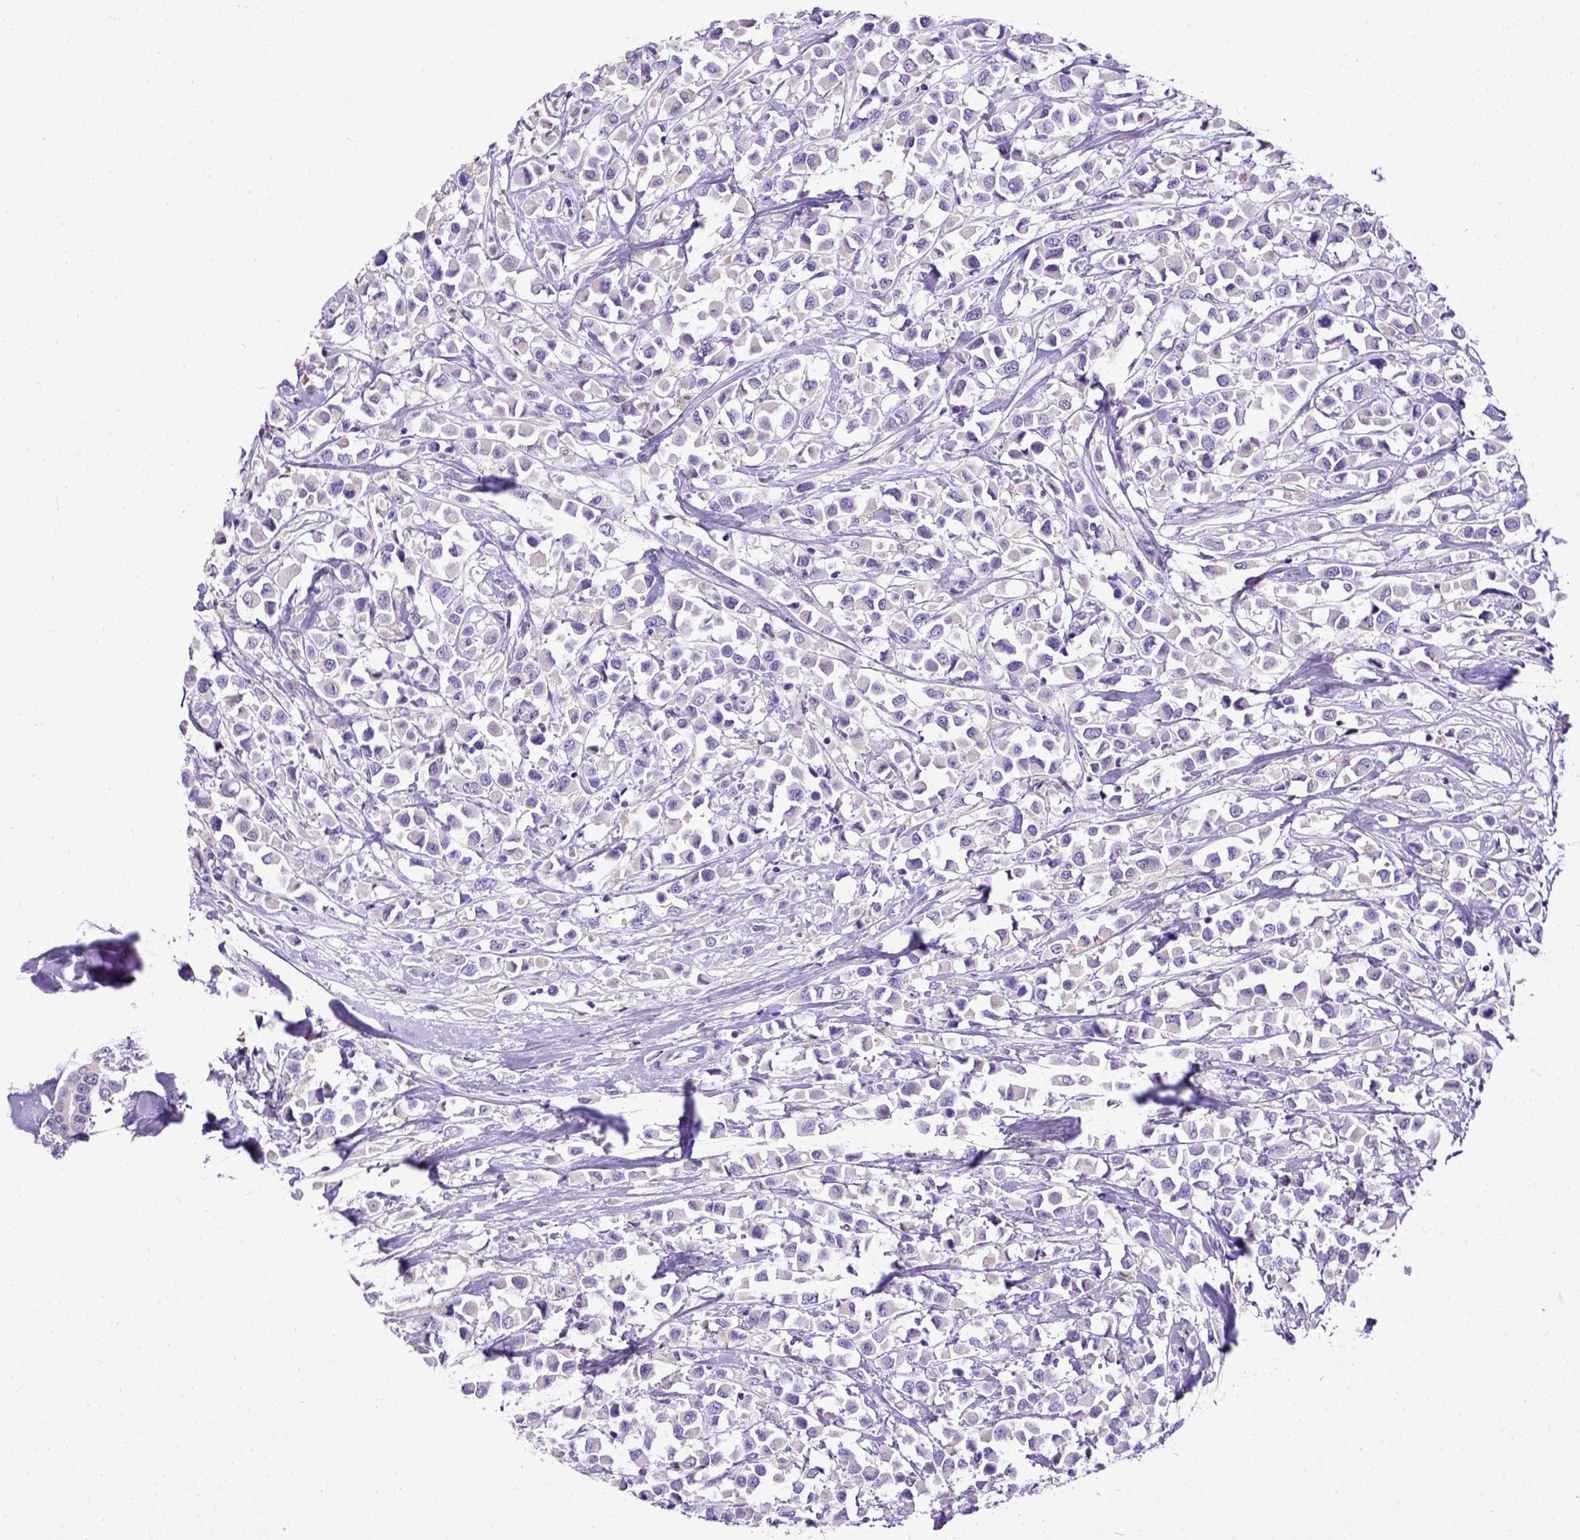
{"staining": {"intensity": "negative", "quantity": "none", "location": "none"}, "tissue": "breast cancer", "cell_type": "Tumor cells", "image_type": "cancer", "snomed": [{"axis": "morphology", "description": "Duct carcinoma"}, {"axis": "topography", "description": "Breast"}], "caption": "Immunohistochemistry histopathology image of neoplastic tissue: breast invasive ductal carcinoma stained with DAB displays no significant protein positivity in tumor cells.", "gene": "SPEF1", "patient": {"sex": "female", "age": 61}}